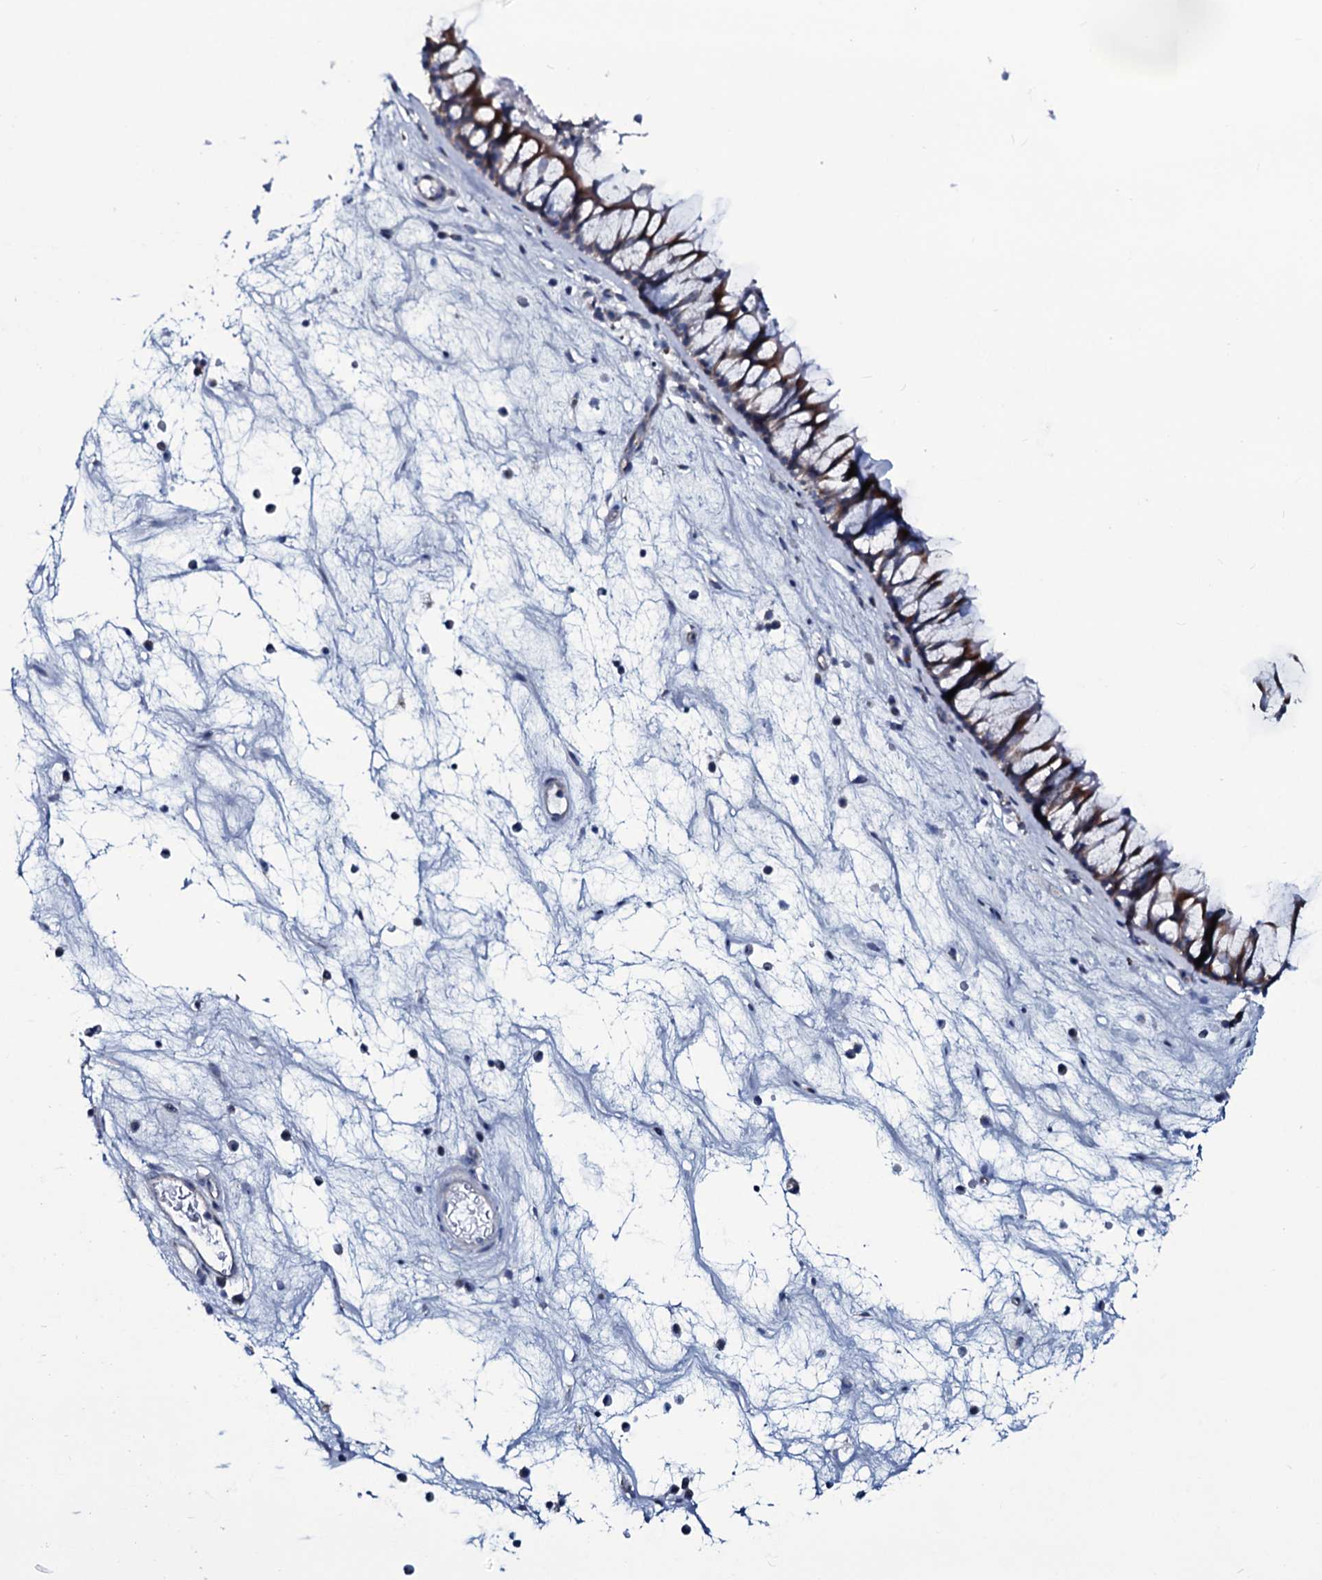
{"staining": {"intensity": "moderate", "quantity": ">75%", "location": "cytoplasmic/membranous"}, "tissue": "nasopharynx", "cell_type": "Respiratory epithelial cells", "image_type": "normal", "snomed": [{"axis": "morphology", "description": "Normal tissue, NOS"}, {"axis": "morphology", "description": "Inflammation, NOS"}, {"axis": "morphology", "description": "Malignant melanoma, Metastatic site"}, {"axis": "topography", "description": "Nasopharynx"}], "caption": "Moderate cytoplasmic/membranous protein expression is appreciated in approximately >75% of respiratory epithelial cells in nasopharynx. Using DAB (brown) and hematoxylin (blue) stains, captured at high magnification using brightfield microscopy.", "gene": "WIPF3", "patient": {"sex": "male", "age": 70}}